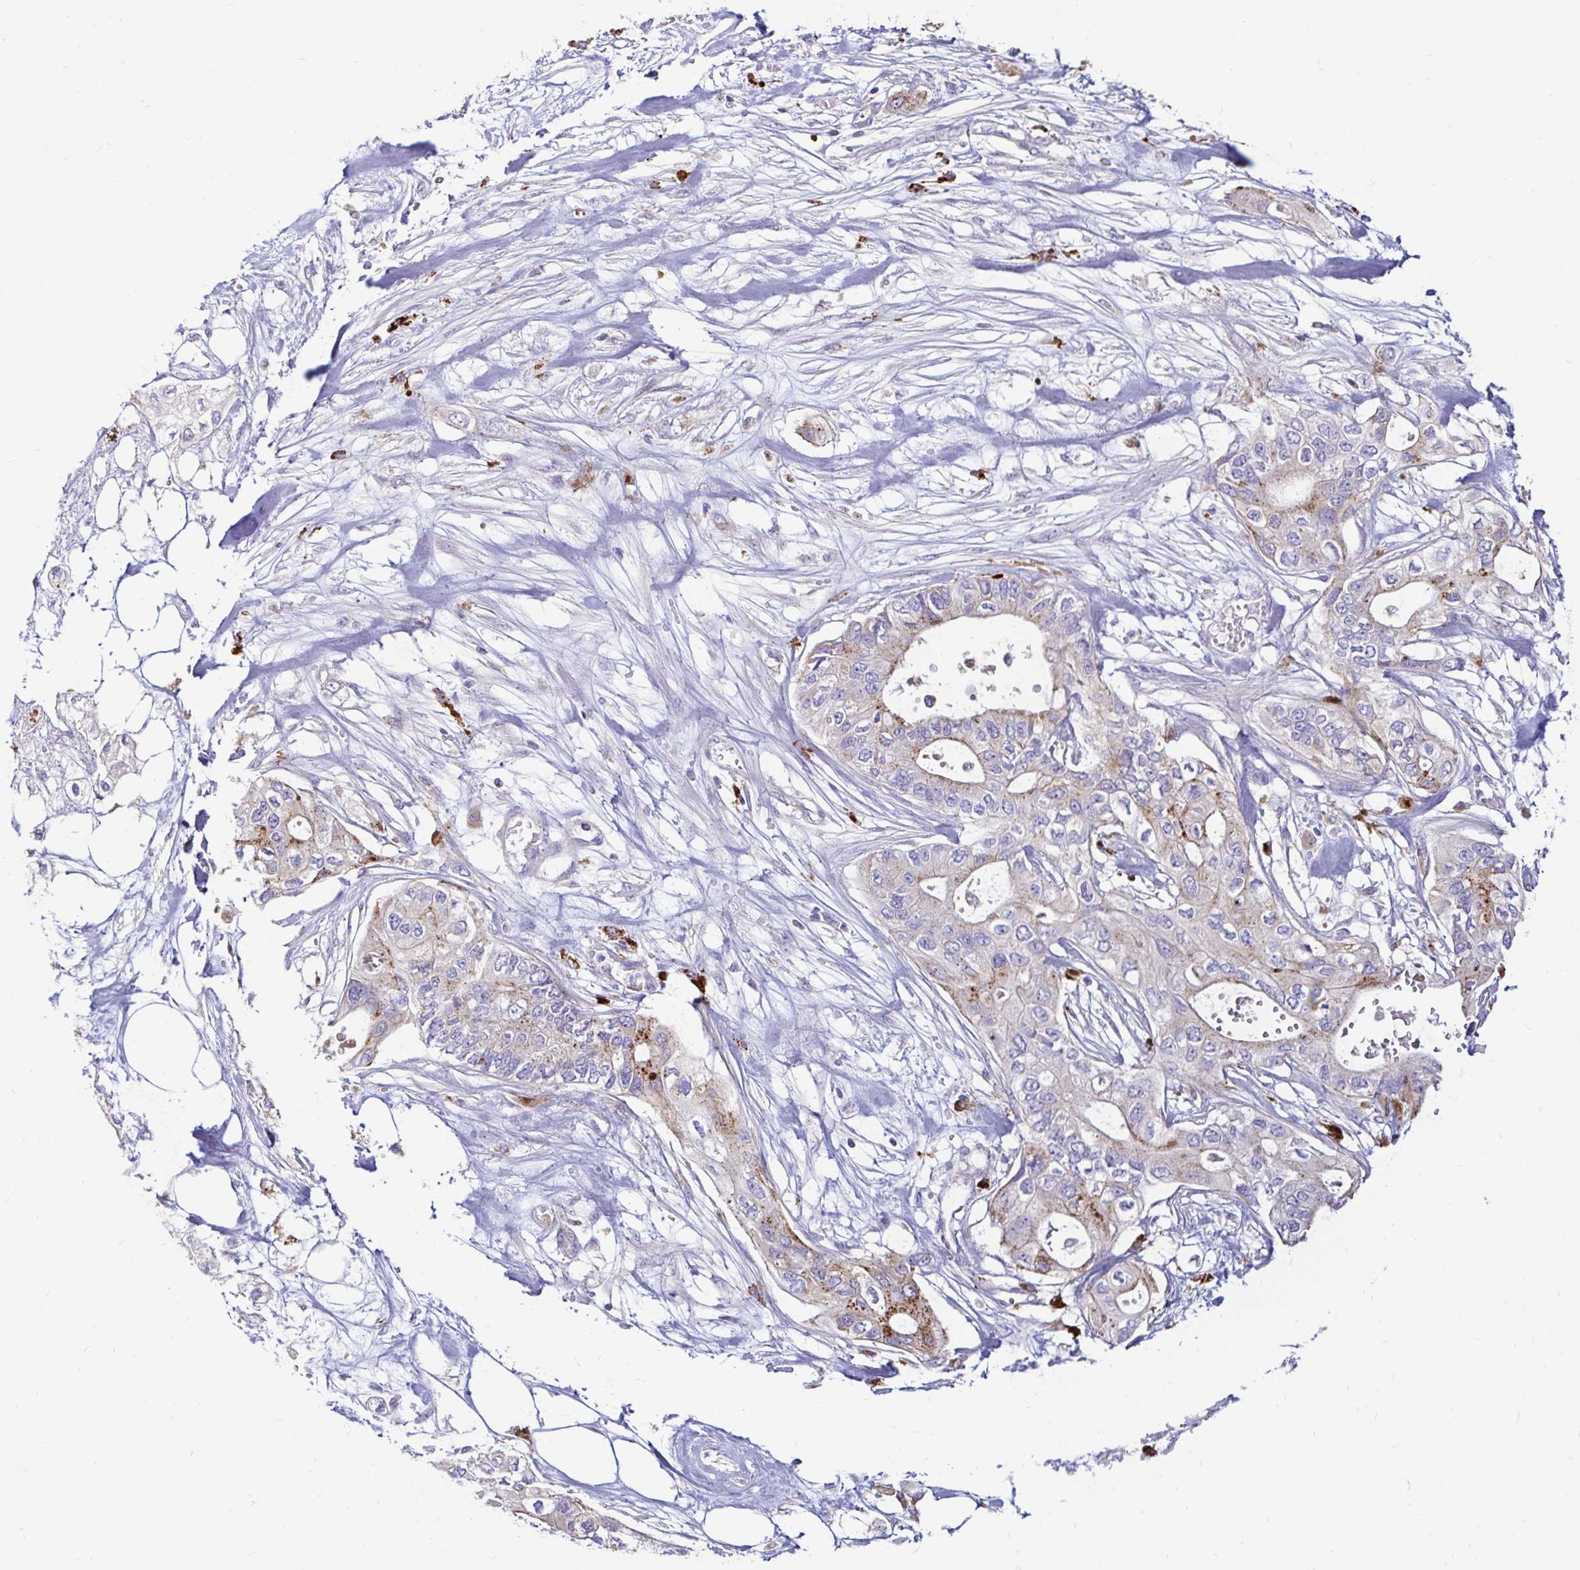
{"staining": {"intensity": "moderate", "quantity": "<25%", "location": "cytoplasmic/membranous"}, "tissue": "pancreatic cancer", "cell_type": "Tumor cells", "image_type": "cancer", "snomed": [{"axis": "morphology", "description": "Adenocarcinoma, NOS"}, {"axis": "topography", "description": "Pancreas"}], "caption": "This is a photomicrograph of immunohistochemistry staining of pancreatic adenocarcinoma, which shows moderate staining in the cytoplasmic/membranous of tumor cells.", "gene": "FUCA1", "patient": {"sex": "female", "age": 63}}